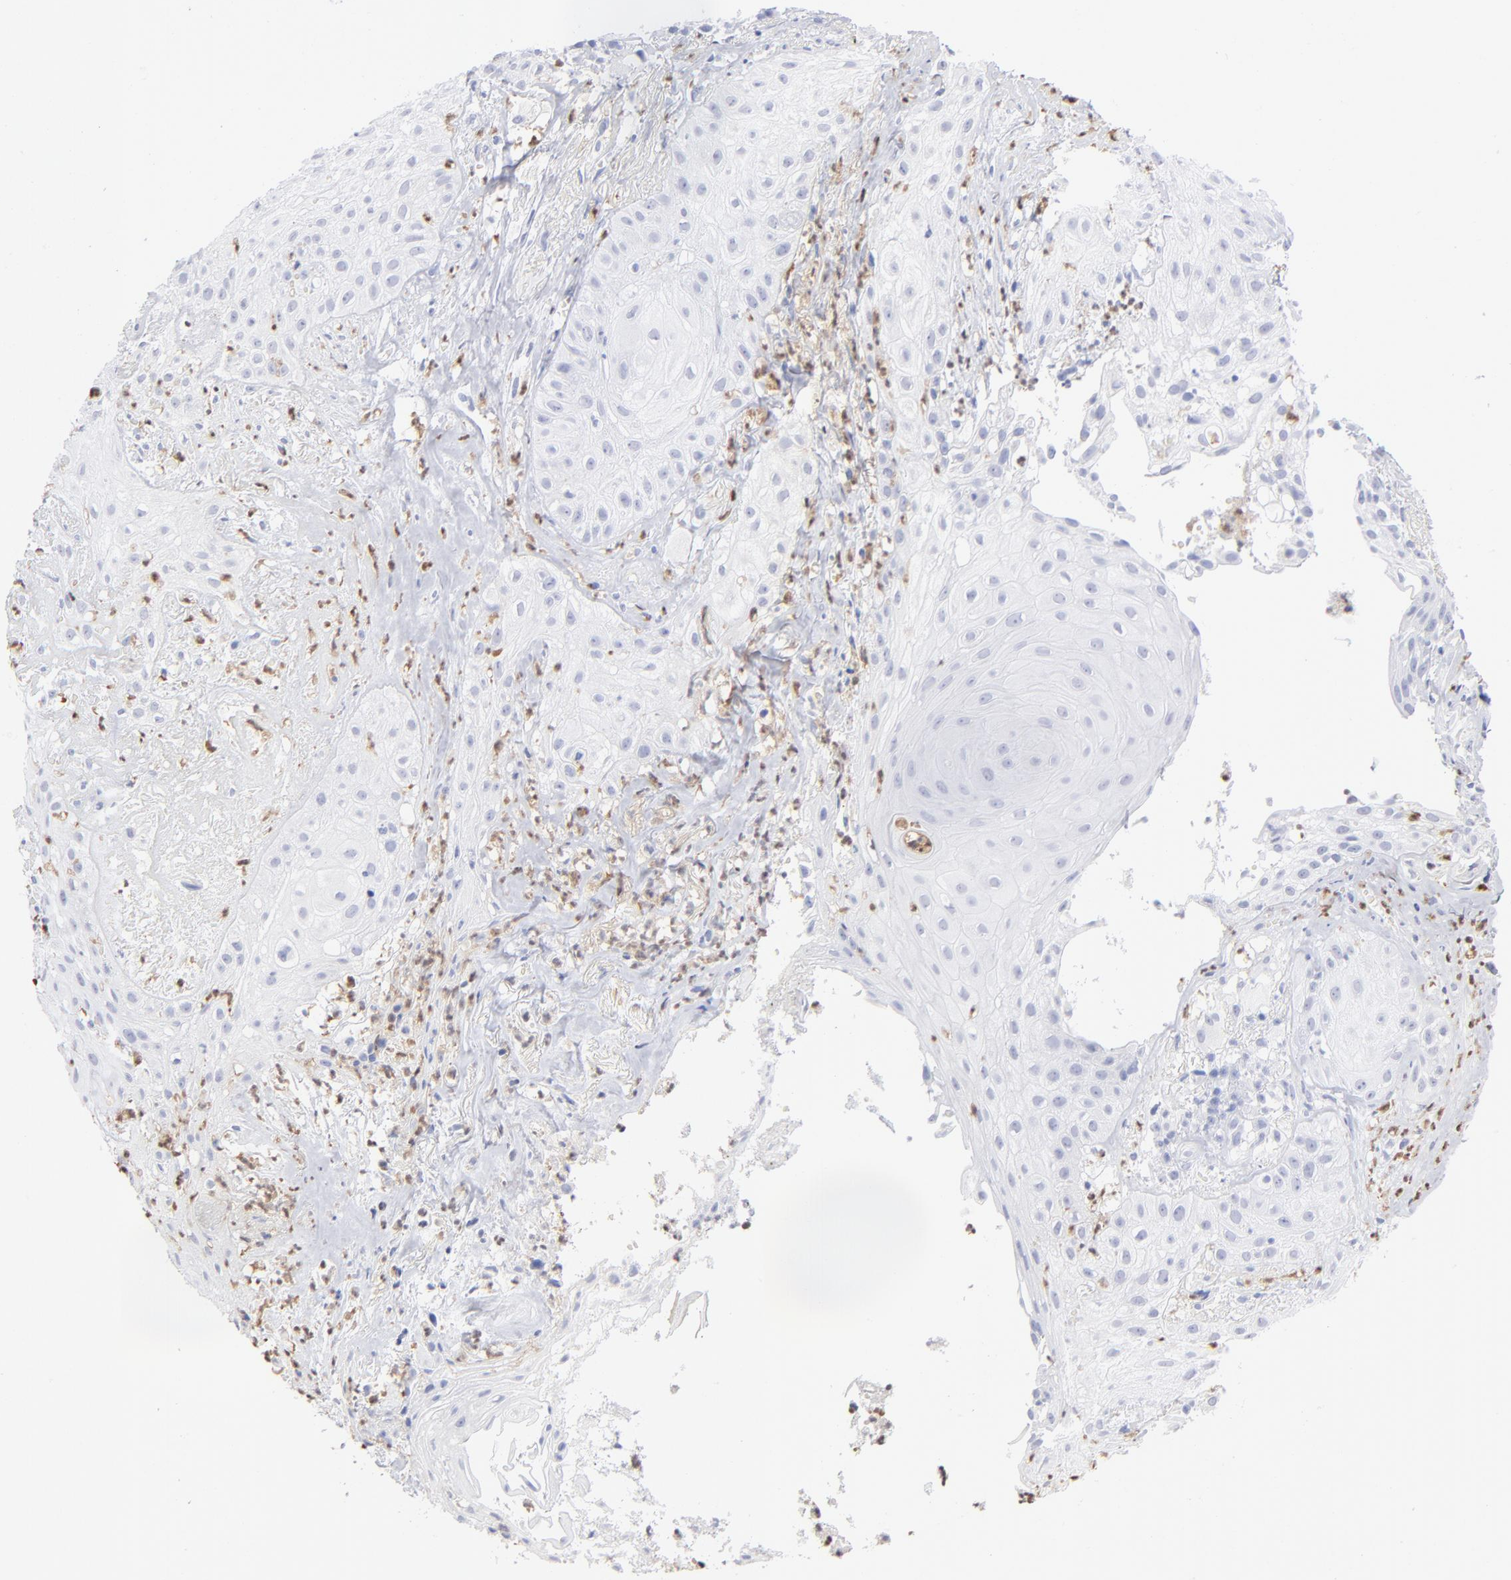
{"staining": {"intensity": "negative", "quantity": "none", "location": "none"}, "tissue": "skin cancer", "cell_type": "Tumor cells", "image_type": "cancer", "snomed": [{"axis": "morphology", "description": "Squamous cell carcinoma, NOS"}, {"axis": "topography", "description": "Skin"}], "caption": "A histopathology image of human squamous cell carcinoma (skin) is negative for staining in tumor cells.", "gene": "ARG1", "patient": {"sex": "male", "age": 65}}